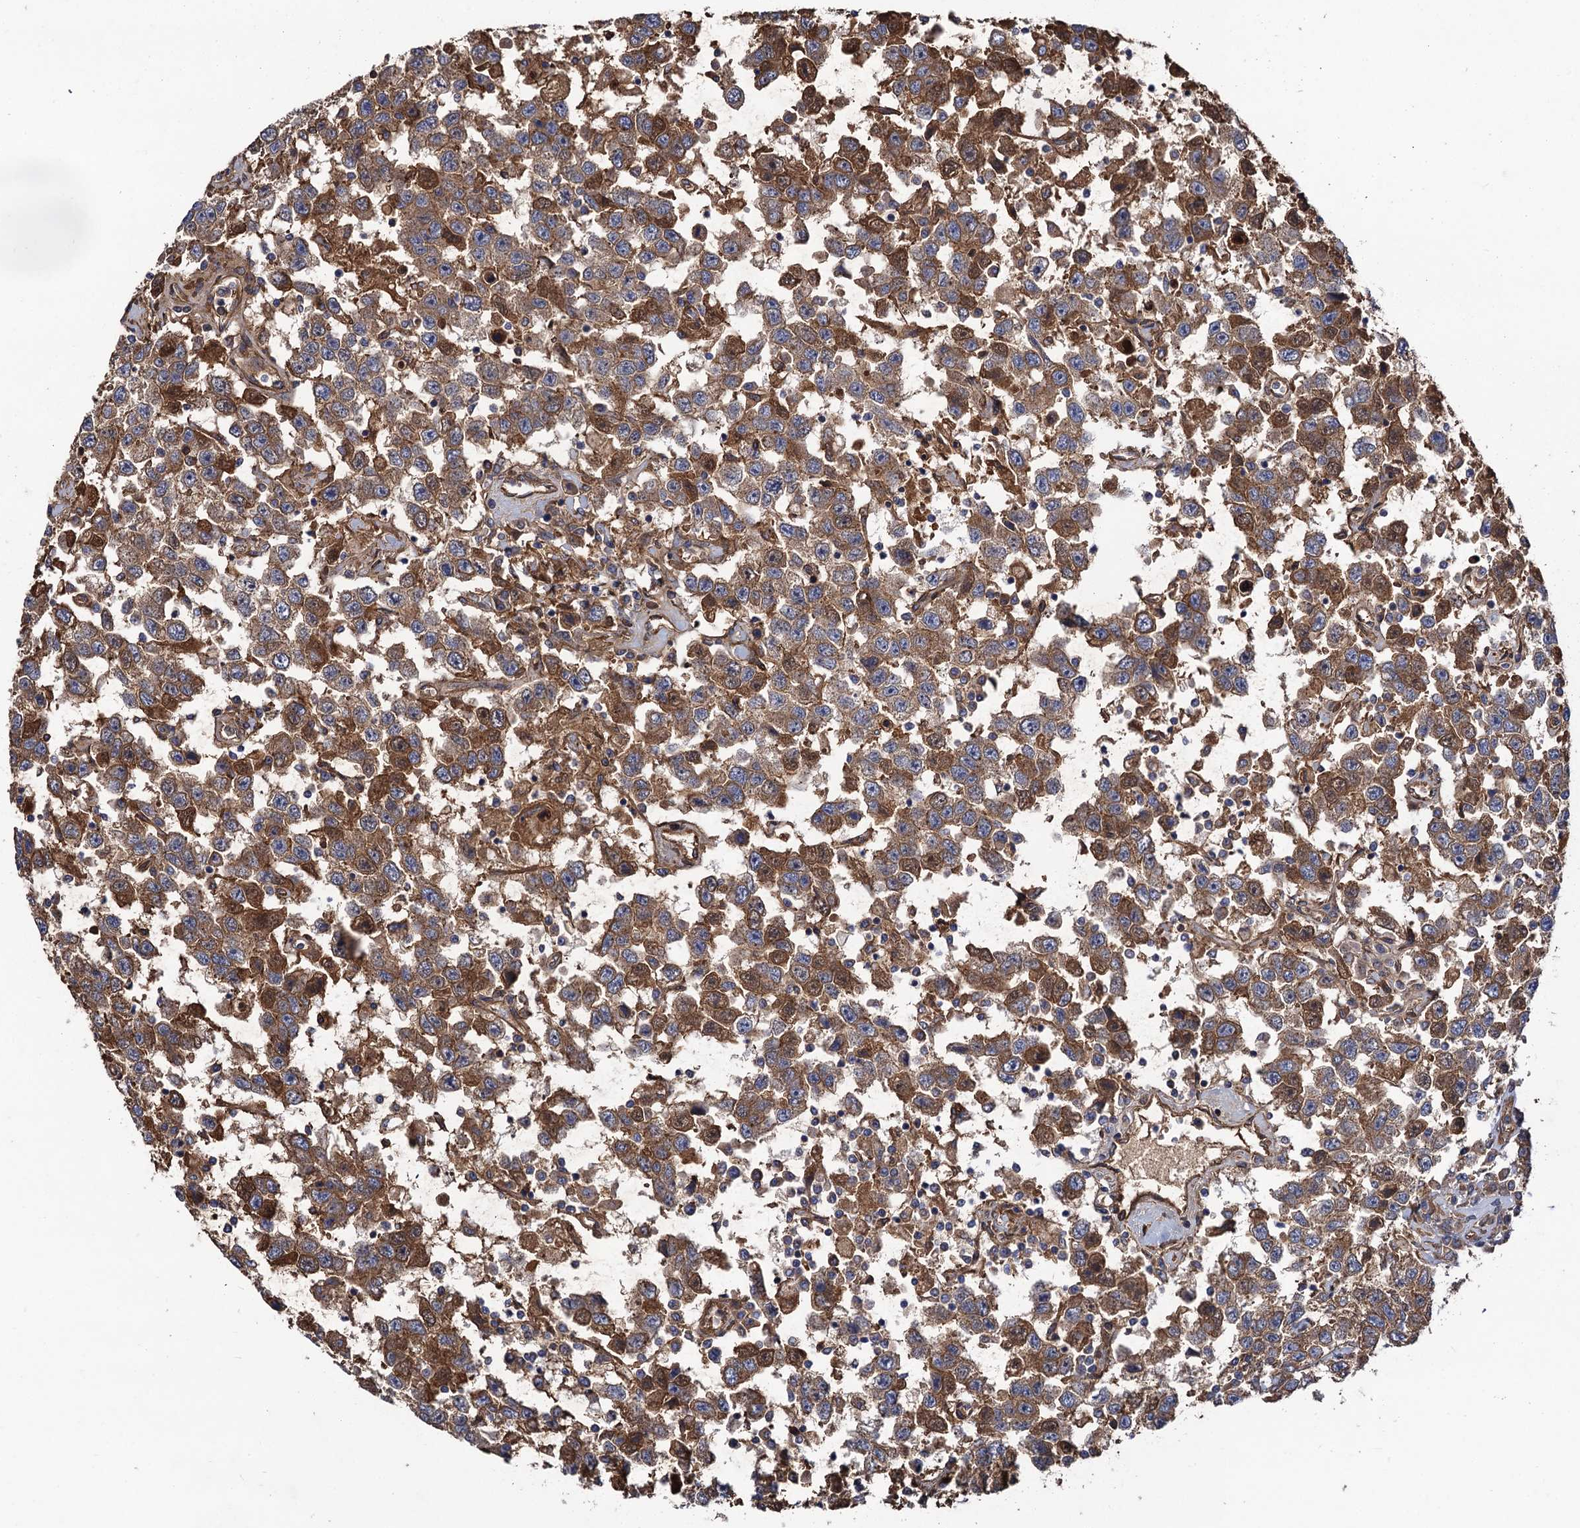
{"staining": {"intensity": "moderate", "quantity": ">75%", "location": "cytoplasmic/membranous"}, "tissue": "testis cancer", "cell_type": "Tumor cells", "image_type": "cancer", "snomed": [{"axis": "morphology", "description": "Seminoma, NOS"}, {"axis": "topography", "description": "Testis"}], "caption": "Immunohistochemistry (DAB) staining of human testis seminoma shows moderate cytoplasmic/membranous protein positivity in approximately >75% of tumor cells. The staining was performed using DAB, with brown indicating positive protein expression. Nuclei are stained blue with hematoxylin.", "gene": "CIP2A", "patient": {"sex": "male", "age": 41}}